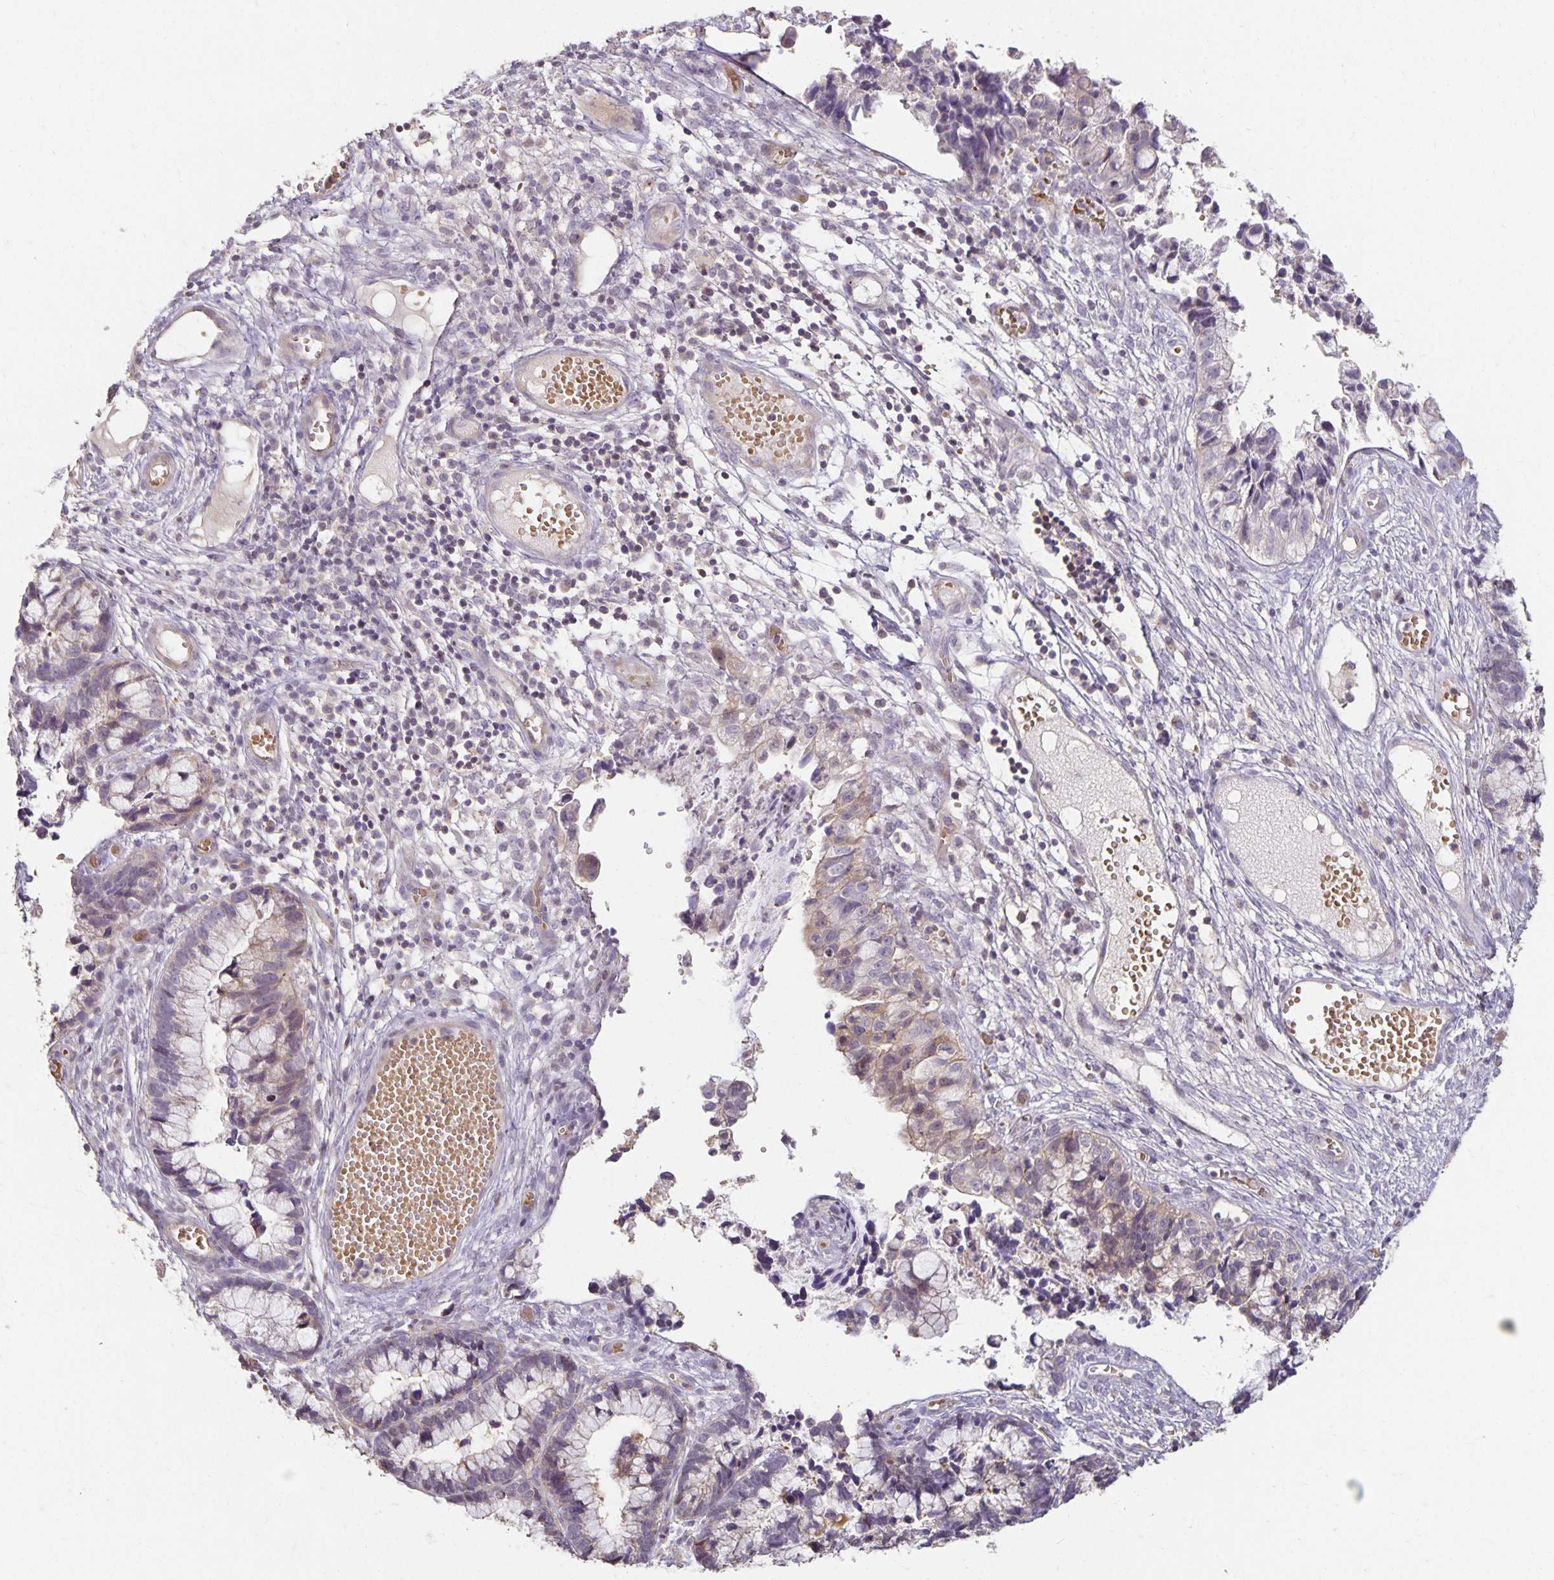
{"staining": {"intensity": "weak", "quantity": "<25%", "location": "cytoplasmic/membranous"}, "tissue": "cervical cancer", "cell_type": "Tumor cells", "image_type": "cancer", "snomed": [{"axis": "morphology", "description": "Adenocarcinoma, NOS"}, {"axis": "topography", "description": "Cervix"}], "caption": "A histopathology image of human cervical cancer (adenocarcinoma) is negative for staining in tumor cells.", "gene": "CST6", "patient": {"sex": "female", "age": 44}}